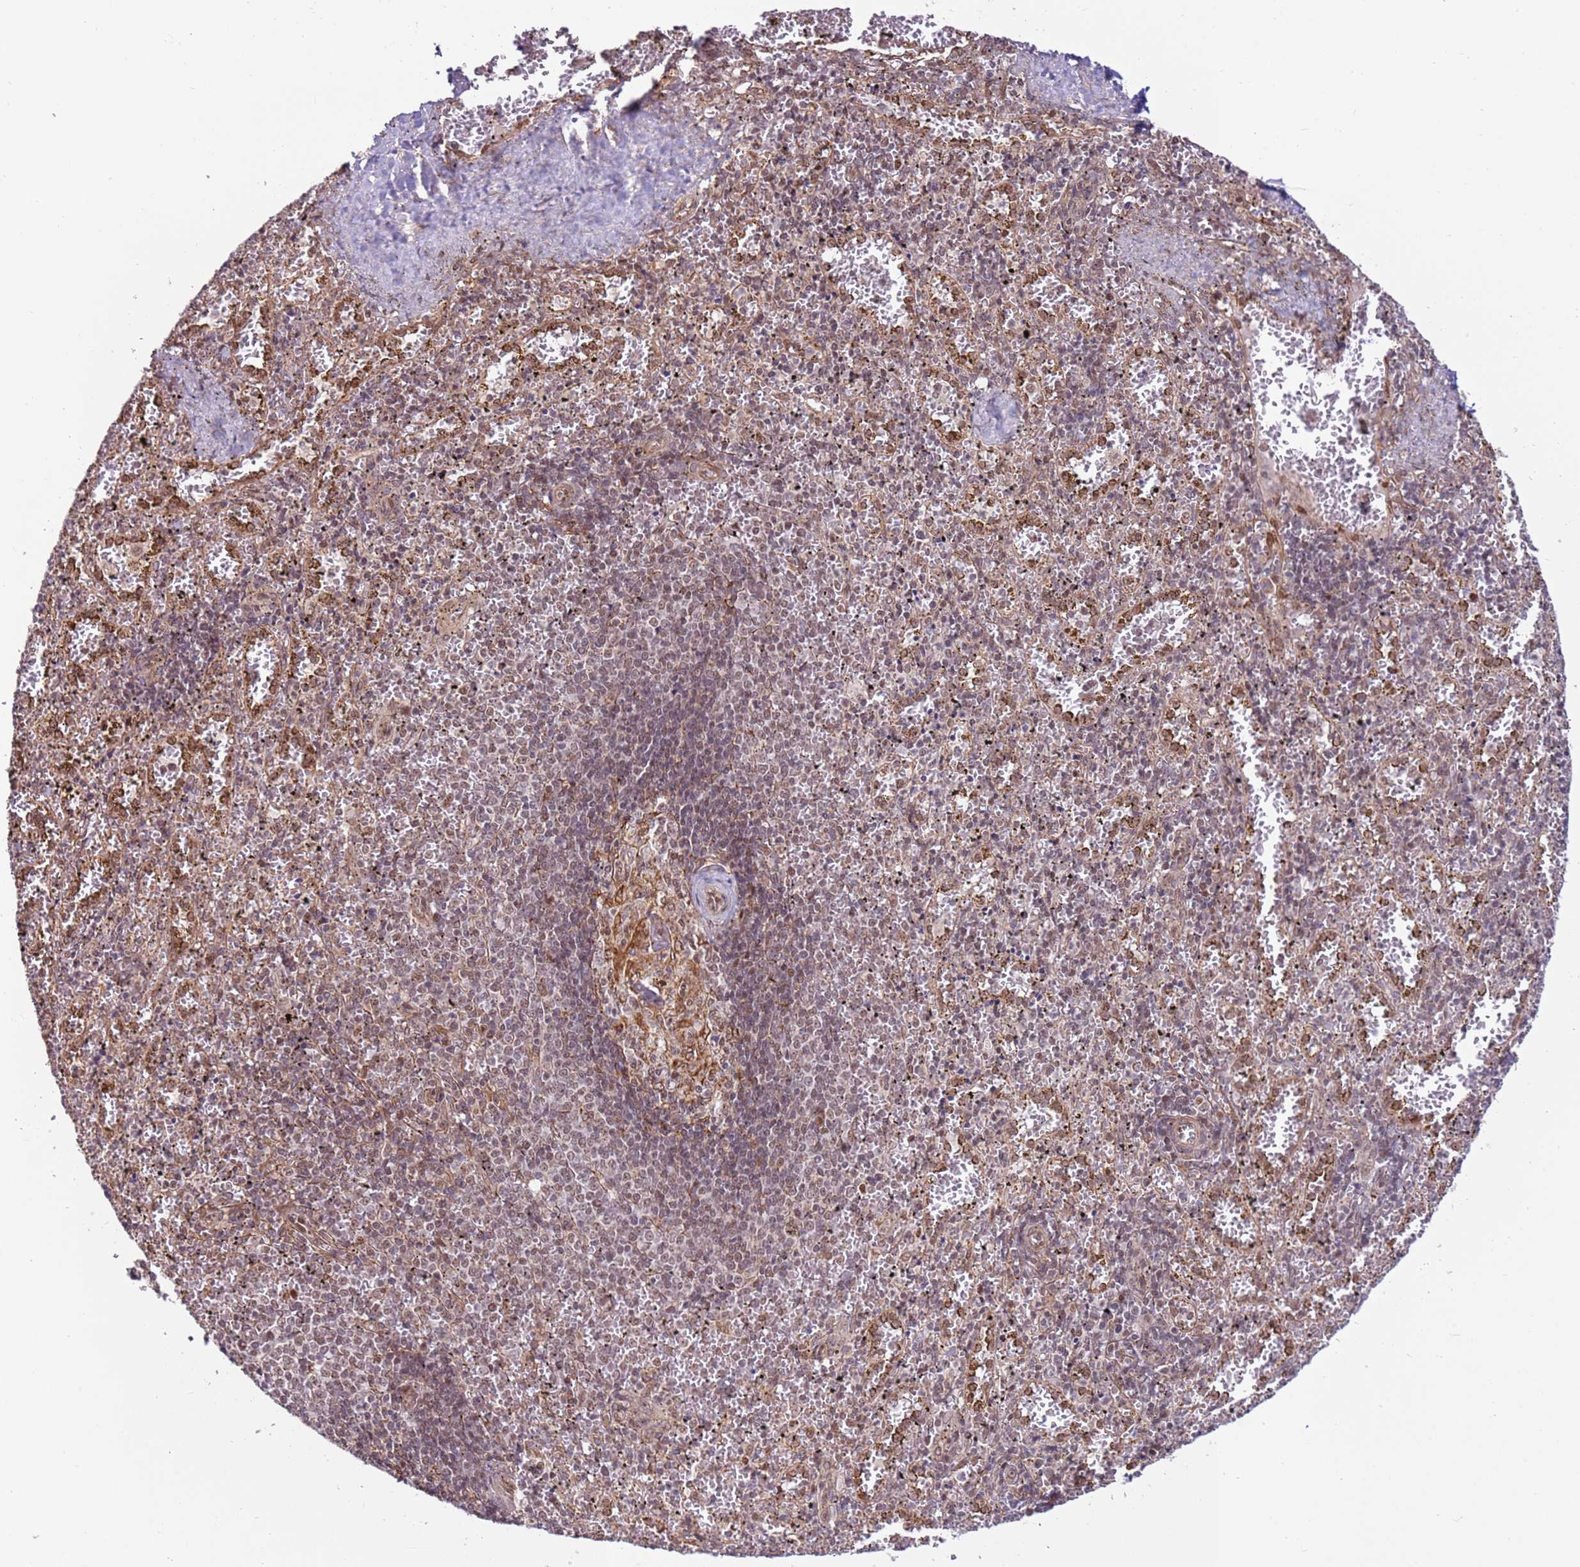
{"staining": {"intensity": "weak", "quantity": "<25%", "location": "nuclear"}, "tissue": "spleen", "cell_type": "Cells in red pulp", "image_type": "normal", "snomed": [{"axis": "morphology", "description": "Normal tissue, NOS"}, {"axis": "topography", "description": "Spleen"}], "caption": "This micrograph is of normal spleen stained with immunohistochemistry (IHC) to label a protein in brown with the nuclei are counter-stained blue. There is no expression in cells in red pulp. (DAB immunohistochemistry, high magnification).", "gene": "DCAF4", "patient": {"sex": "male", "age": 11}}